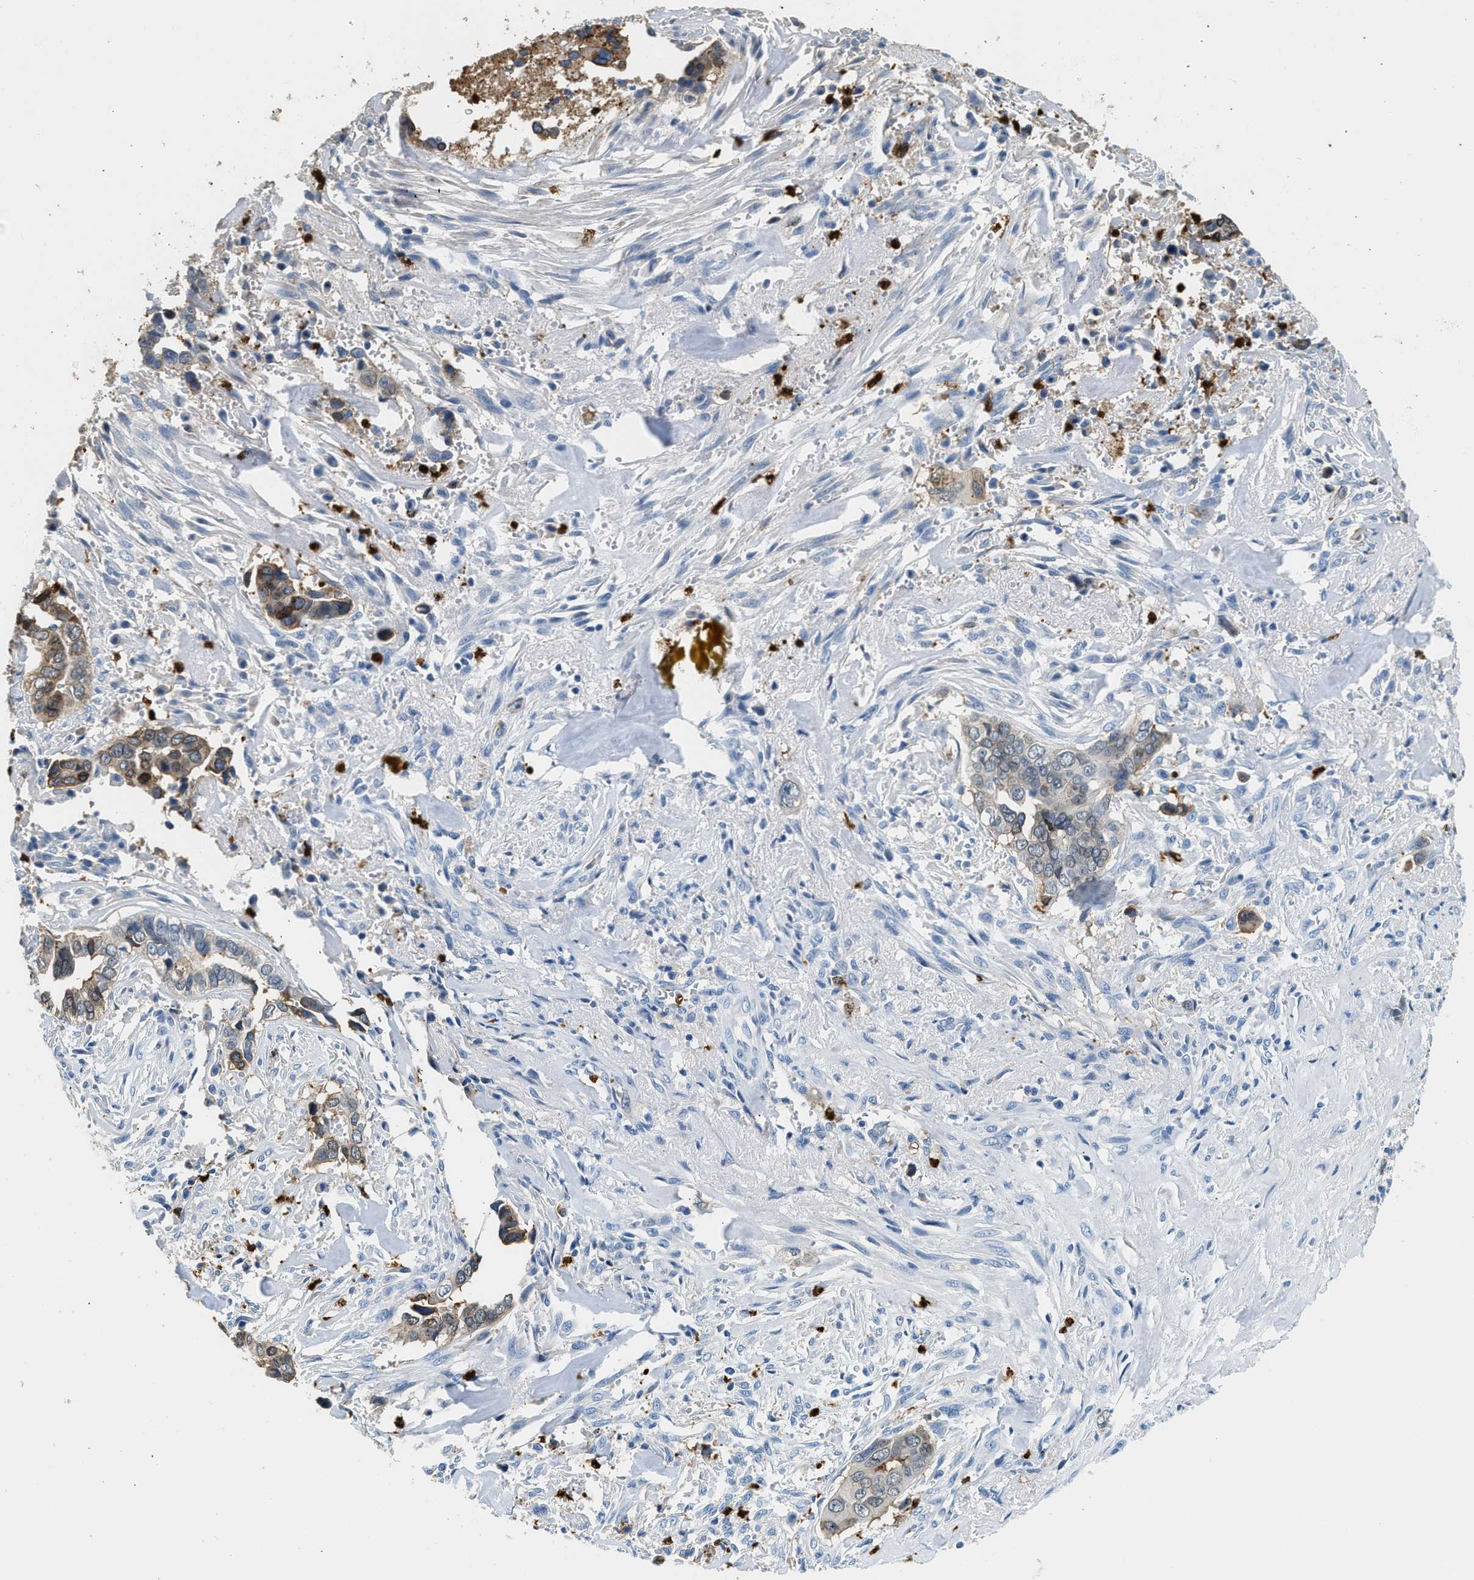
{"staining": {"intensity": "weak", "quantity": "25%-75%", "location": "cytoplasmic/membranous"}, "tissue": "liver cancer", "cell_type": "Tumor cells", "image_type": "cancer", "snomed": [{"axis": "morphology", "description": "Cholangiocarcinoma"}, {"axis": "topography", "description": "Liver"}], "caption": "There is low levels of weak cytoplasmic/membranous expression in tumor cells of liver cholangiocarcinoma, as demonstrated by immunohistochemical staining (brown color).", "gene": "ANXA3", "patient": {"sex": "female", "age": 79}}